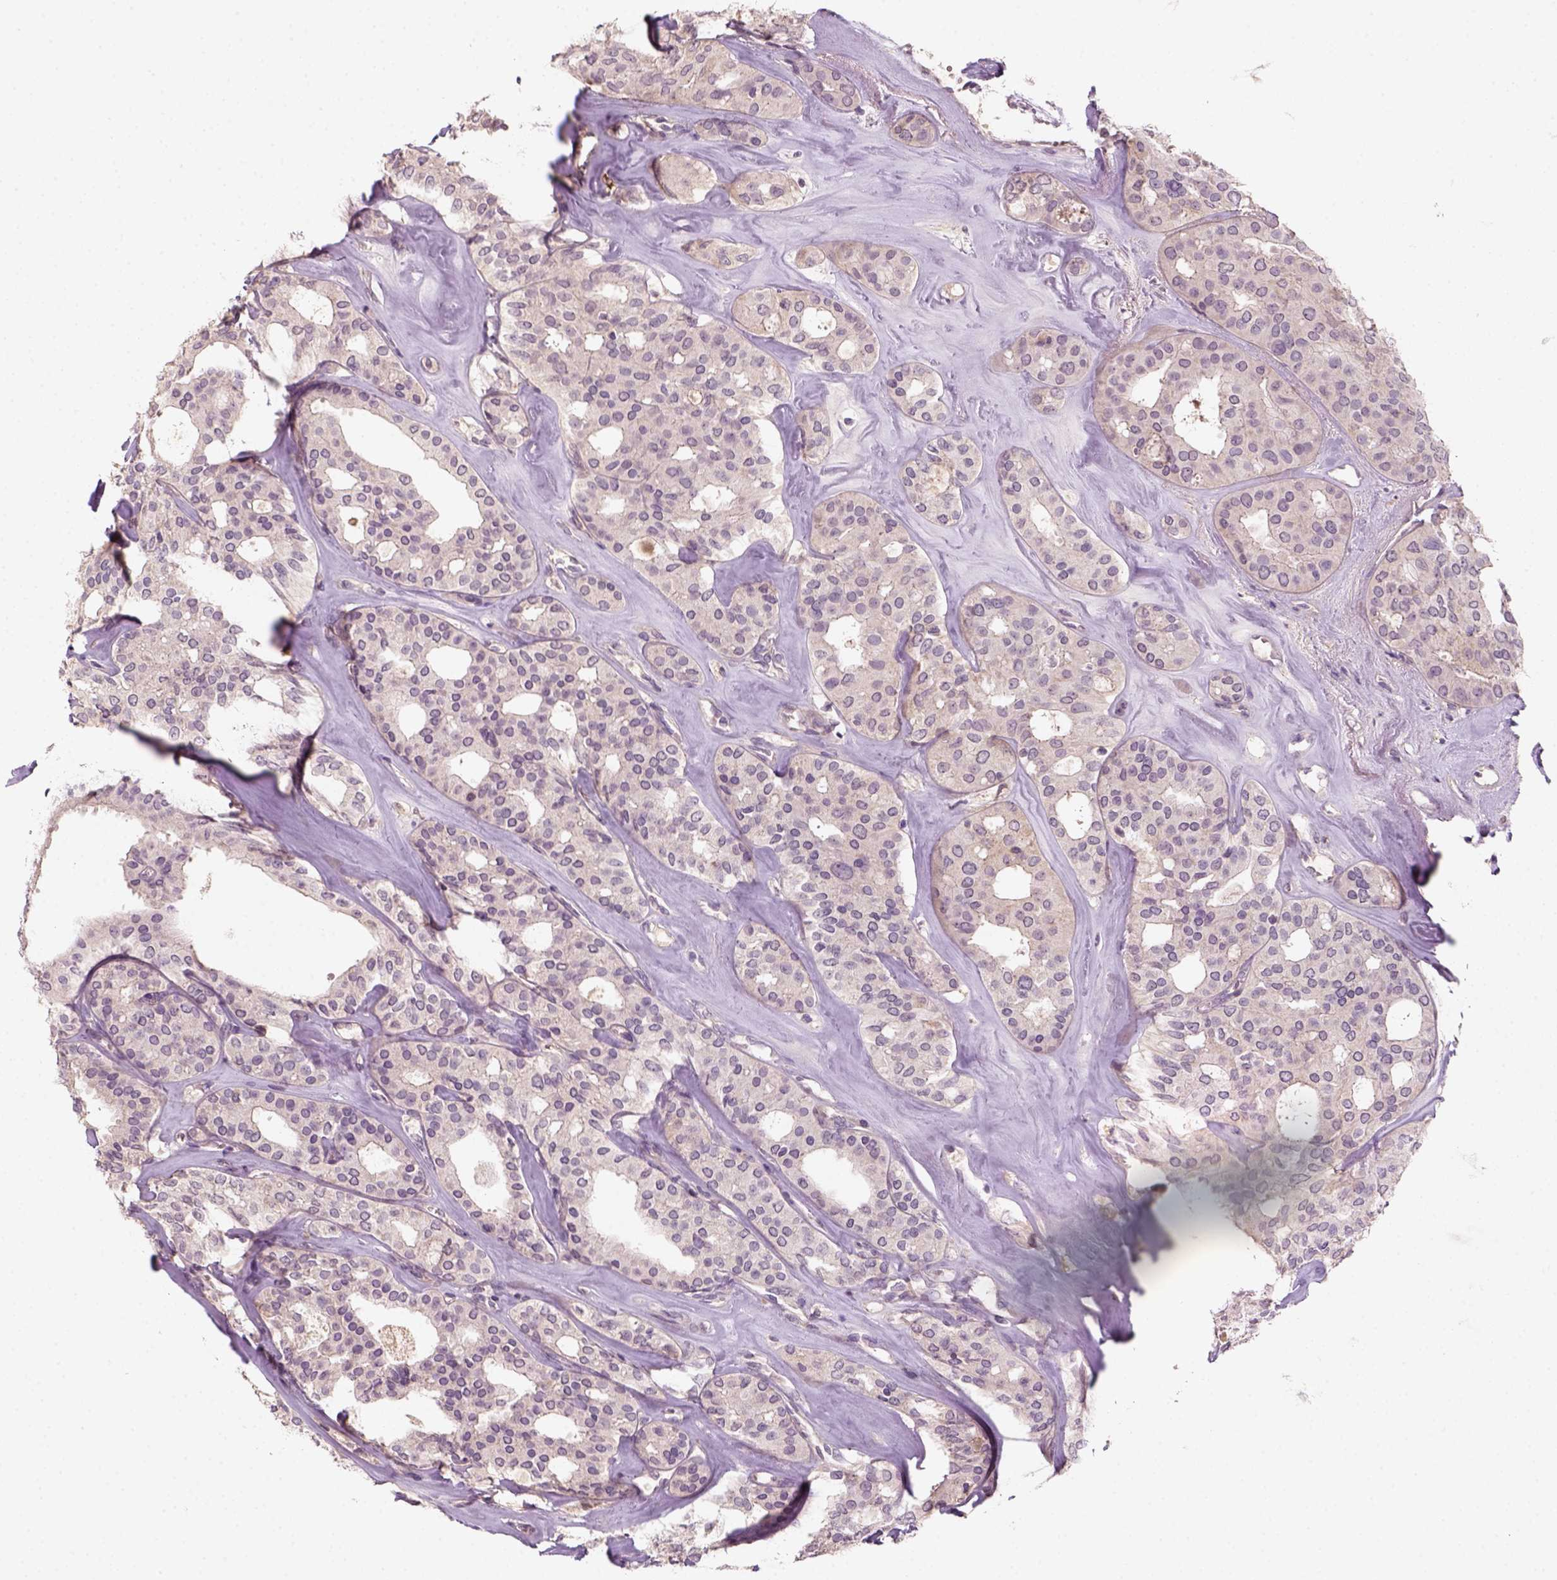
{"staining": {"intensity": "negative", "quantity": "none", "location": "none"}, "tissue": "thyroid cancer", "cell_type": "Tumor cells", "image_type": "cancer", "snomed": [{"axis": "morphology", "description": "Follicular adenoma carcinoma, NOS"}, {"axis": "topography", "description": "Thyroid gland"}], "caption": "Immunohistochemistry photomicrograph of human thyroid follicular adenoma carcinoma stained for a protein (brown), which exhibits no staining in tumor cells.", "gene": "AQP9", "patient": {"sex": "male", "age": 75}}